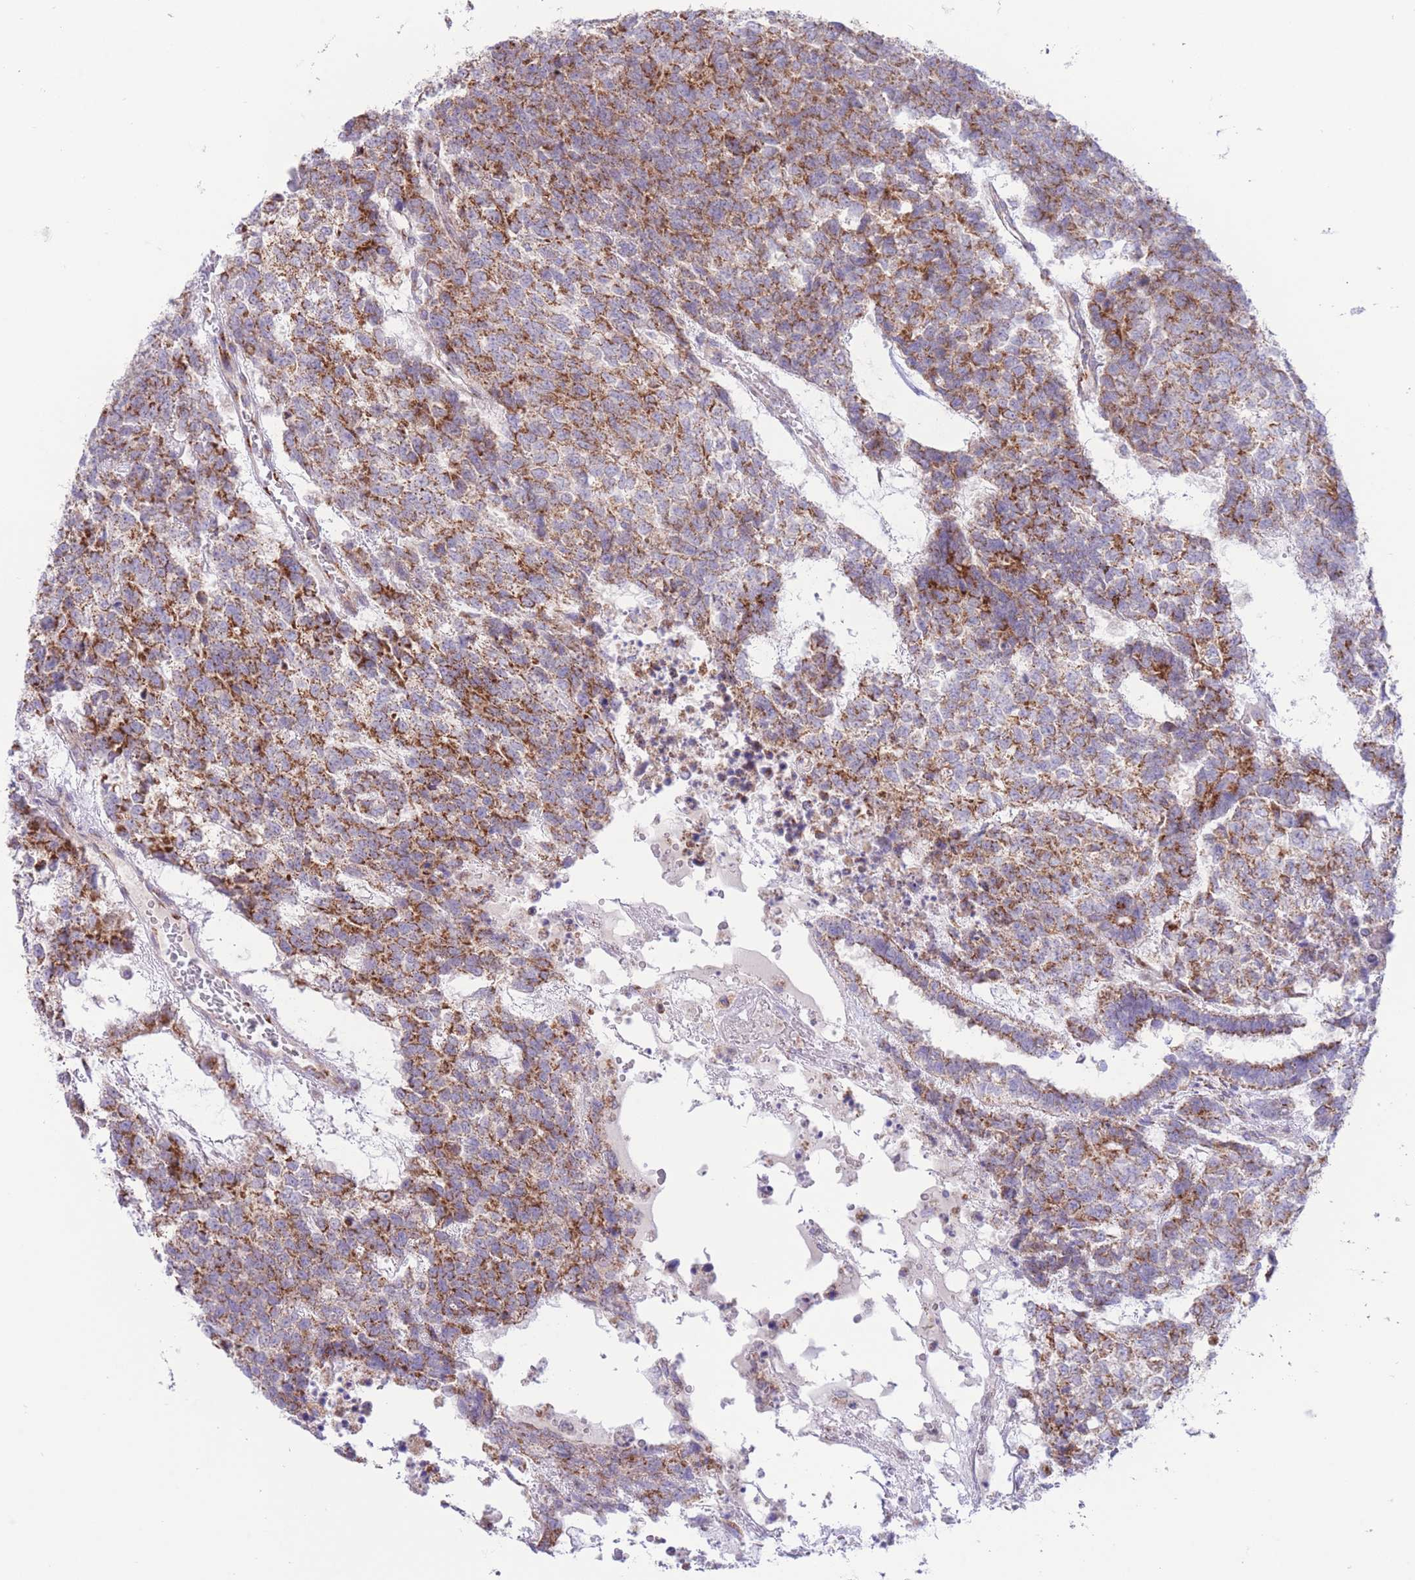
{"staining": {"intensity": "moderate", "quantity": ">75%", "location": "cytoplasmic/membranous"}, "tissue": "testis cancer", "cell_type": "Tumor cells", "image_type": "cancer", "snomed": [{"axis": "morphology", "description": "Carcinoma, Embryonal, NOS"}, {"axis": "topography", "description": "Testis"}], "caption": "High-power microscopy captured an IHC histopathology image of testis embryonal carcinoma, revealing moderate cytoplasmic/membranous expression in about >75% of tumor cells.", "gene": "MPND", "patient": {"sex": "male", "age": 23}}